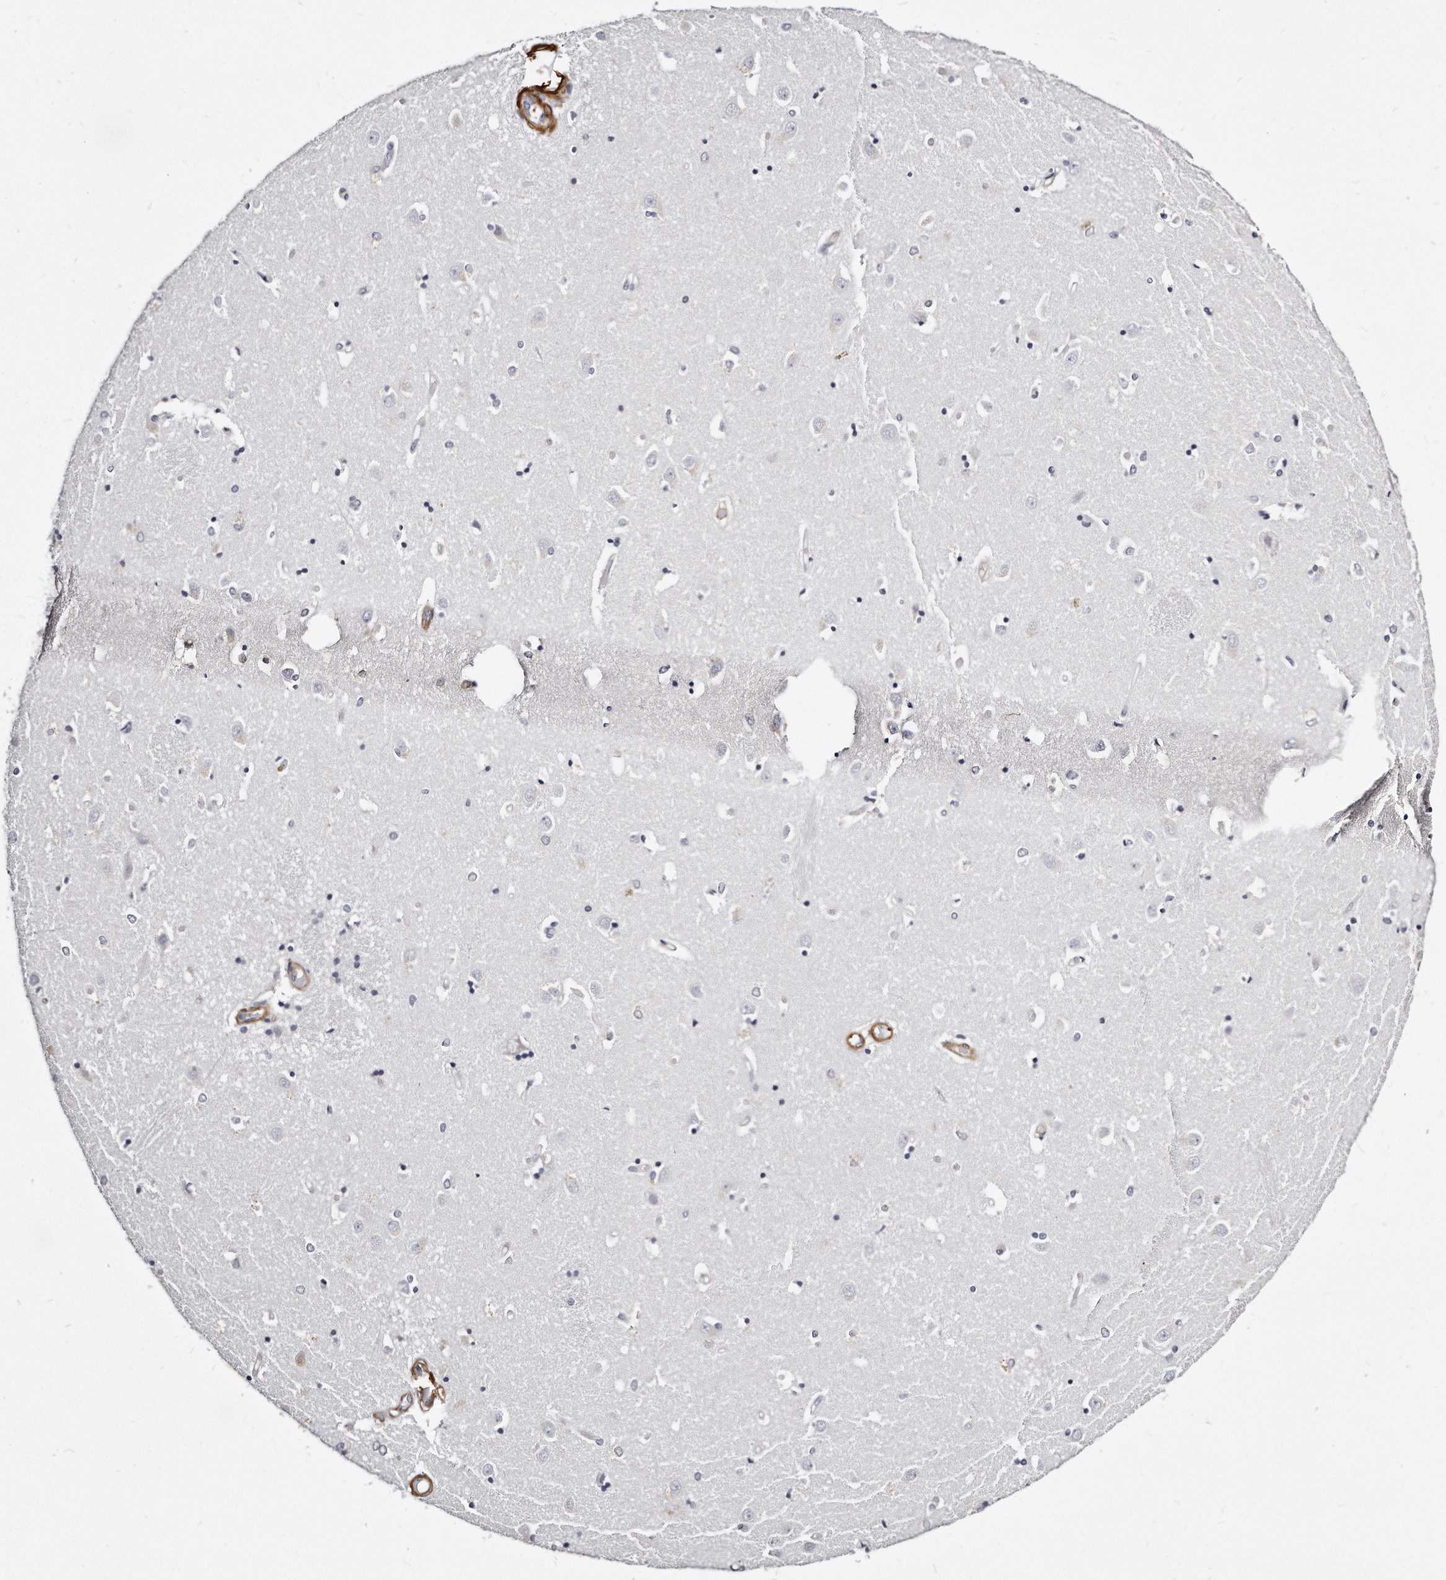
{"staining": {"intensity": "negative", "quantity": "none", "location": "none"}, "tissue": "caudate", "cell_type": "Glial cells", "image_type": "normal", "snomed": [{"axis": "morphology", "description": "Normal tissue, NOS"}, {"axis": "topography", "description": "Lateral ventricle wall"}], "caption": "An immunohistochemistry image of benign caudate is shown. There is no staining in glial cells of caudate.", "gene": "LMOD1", "patient": {"sex": "male", "age": 45}}